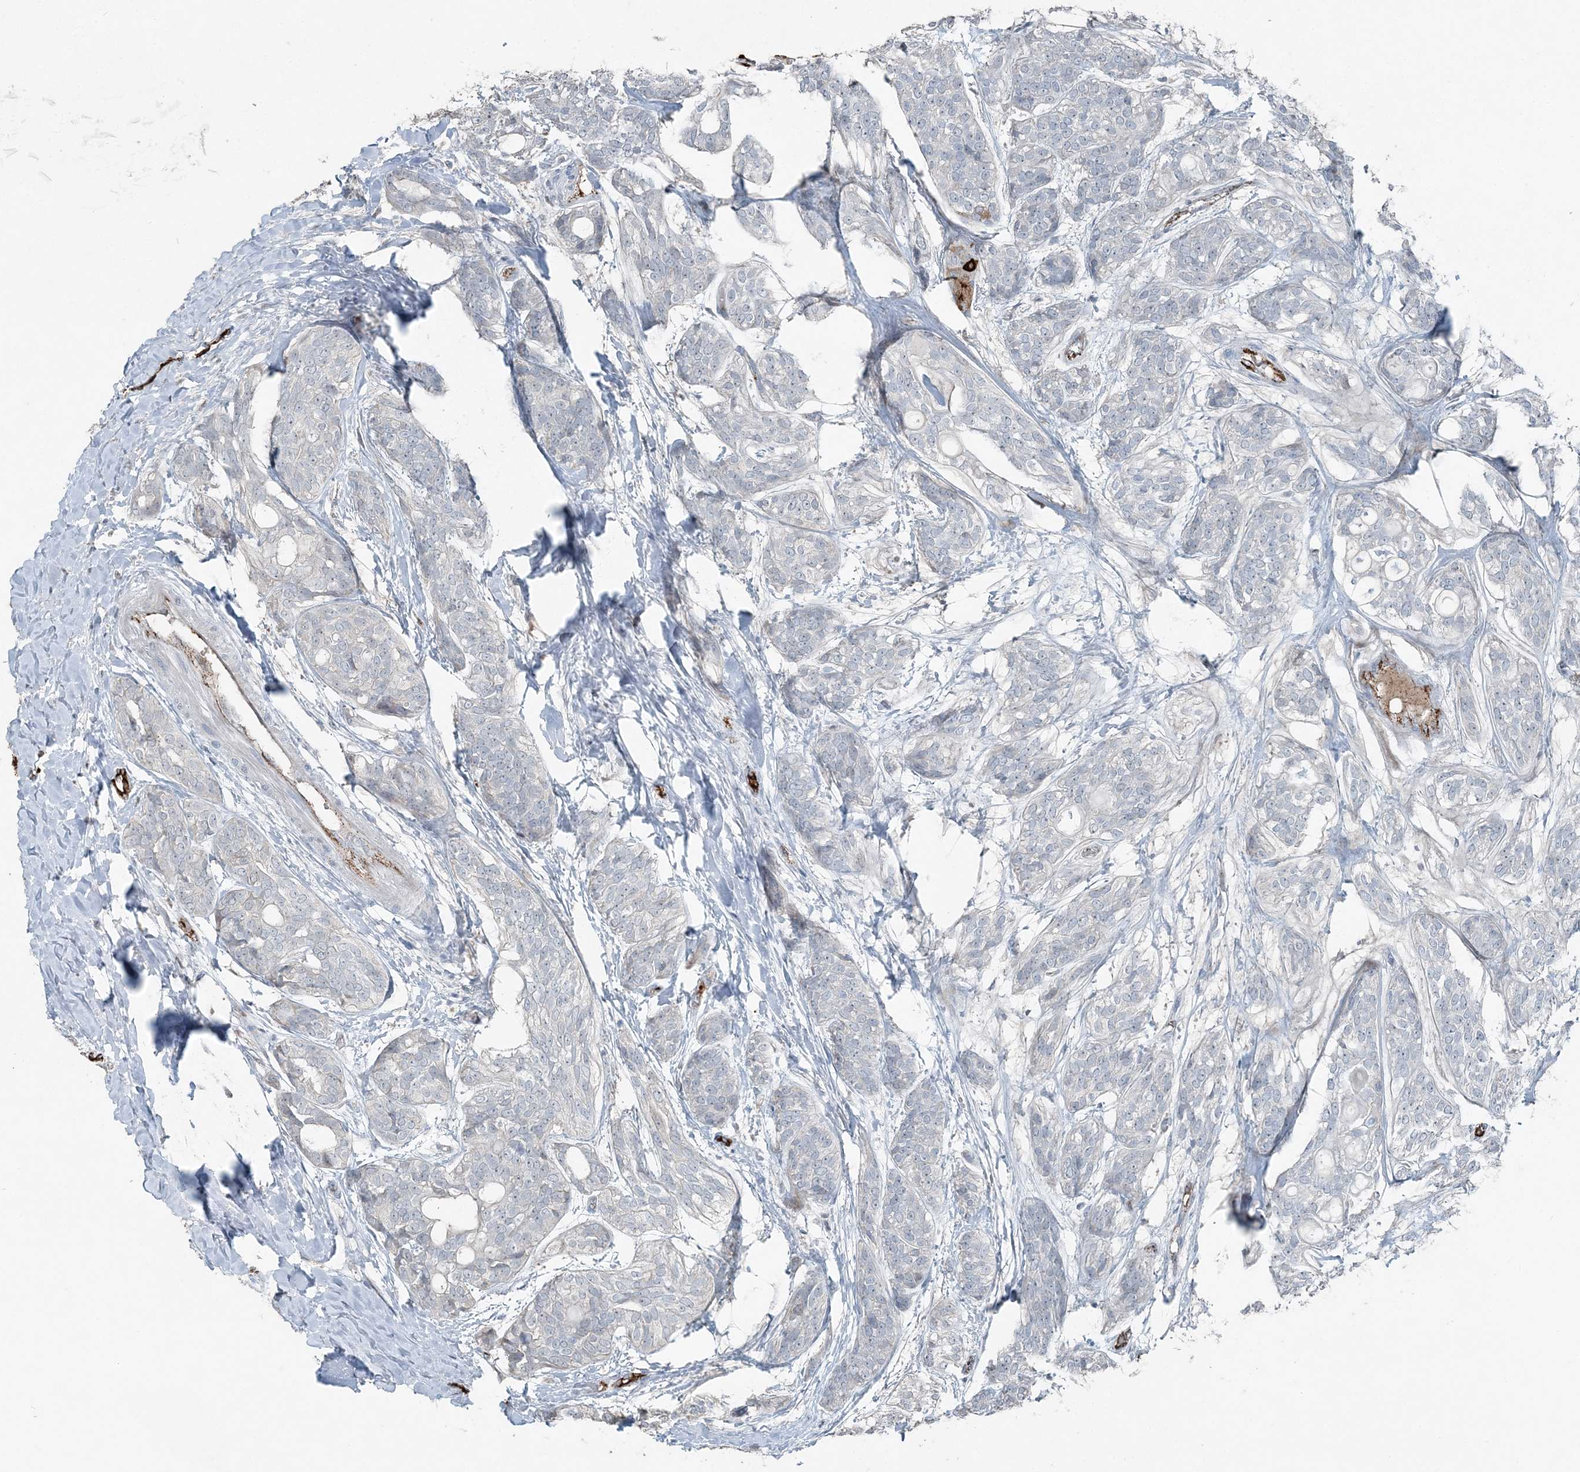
{"staining": {"intensity": "negative", "quantity": "none", "location": "none"}, "tissue": "head and neck cancer", "cell_type": "Tumor cells", "image_type": "cancer", "snomed": [{"axis": "morphology", "description": "Adenocarcinoma, NOS"}, {"axis": "topography", "description": "Head-Neck"}], "caption": "High magnification brightfield microscopy of head and neck adenocarcinoma stained with DAB (3,3'-diaminobenzidine) (brown) and counterstained with hematoxylin (blue): tumor cells show no significant expression.", "gene": "ELOVL7", "patient": {"sex": "male", "age": 66}}